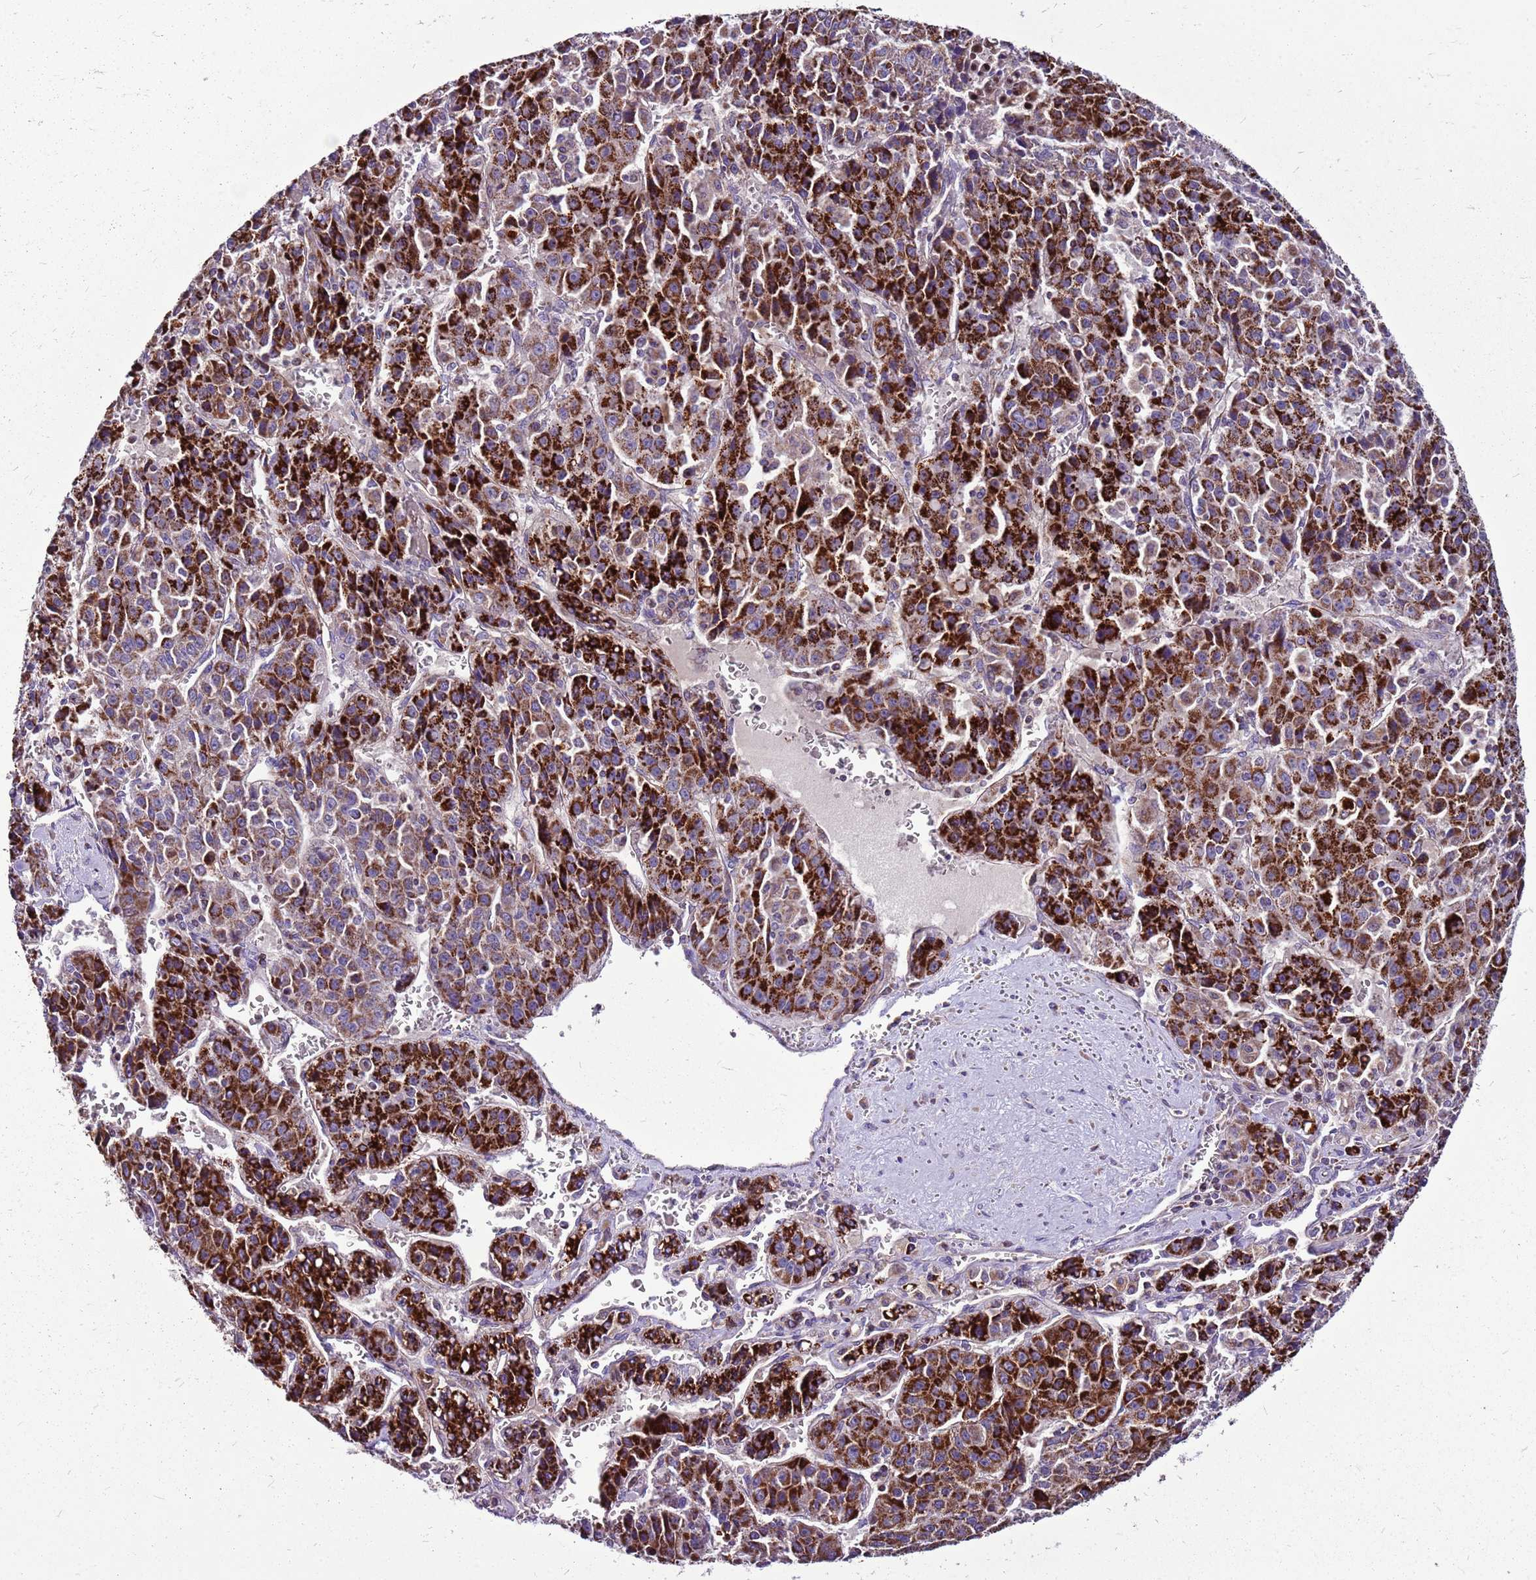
{"staining": {"intensity": "strong", "quantity": ">75%", "location": "cytoplasmic/membranous"}, "tissue": "liver cancer", "cell_type": "Tumor cells", "image_type": "cancer", "snomed": [{"axis": "morphology", "description": "Carcinoma, Hepatocellular, NOS"}, {"axis": "topography", "description": "Liver"}], "caption": "Immunohistochemical staining of liver cancer exhibits high levels of strong cytoplasmic/membranous staining in approximately >75% of tumor cells.", "gene": "GCDH", "patient": {"sex": "female", "age": 53}}